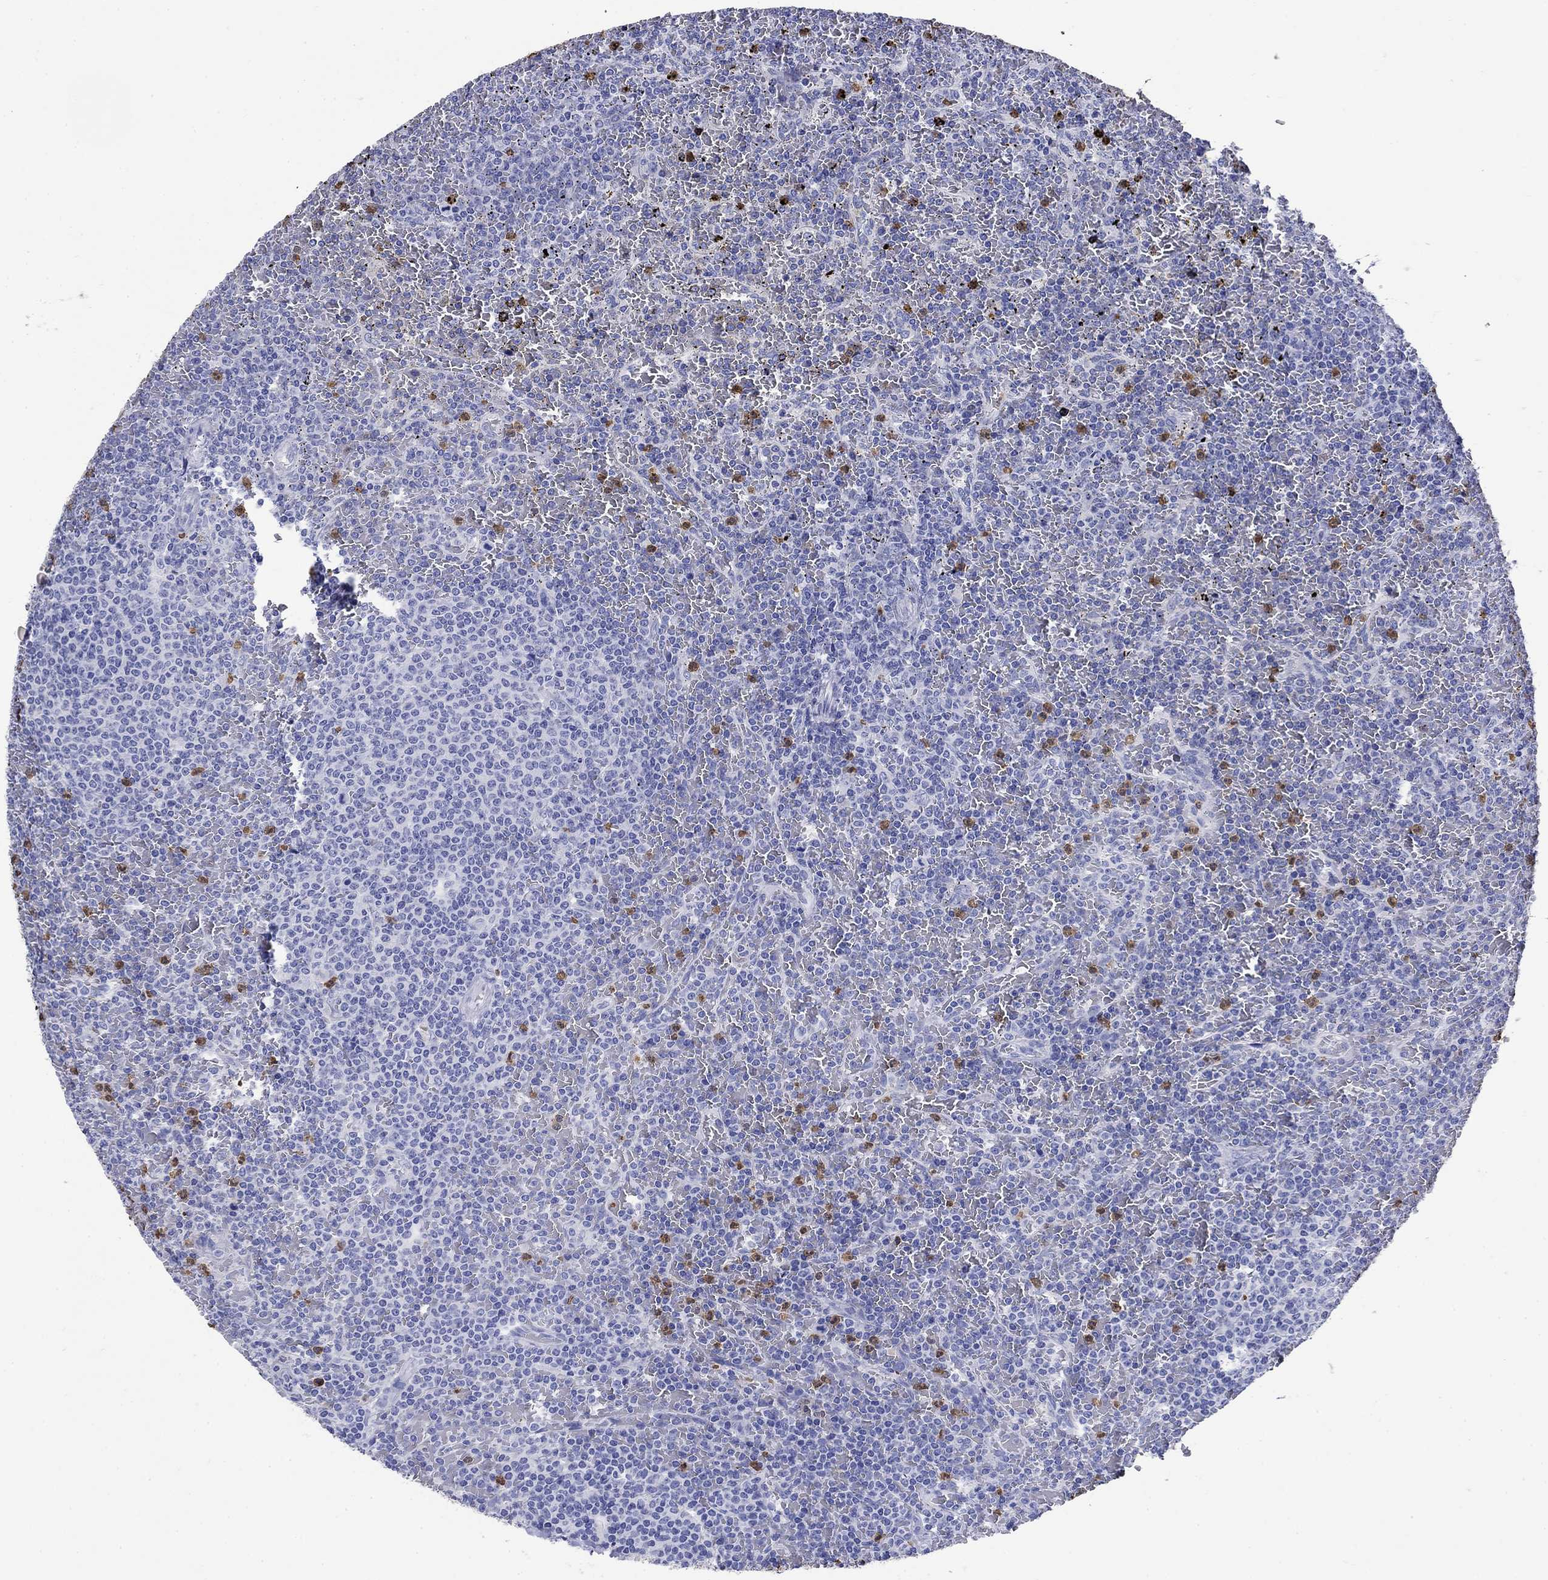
{"staining": {"intensity": "negative", "quantity": "none", "location": "none"}, "tissue": "lymphoma", "cell_type": "Tumor cells", "image_type": "cancer", "snomed": [{"axis": "morphology", "description": "Malignant lymphoma, non-Hodgkin's type, Low grade"}, {"axis": "topography", "description": "Spleen"}], "caption": "Tumor cells are negative for protein expression in human lymphoma.", "gene": "TFR2", "patient": {"sex": "female", "age": 77}}